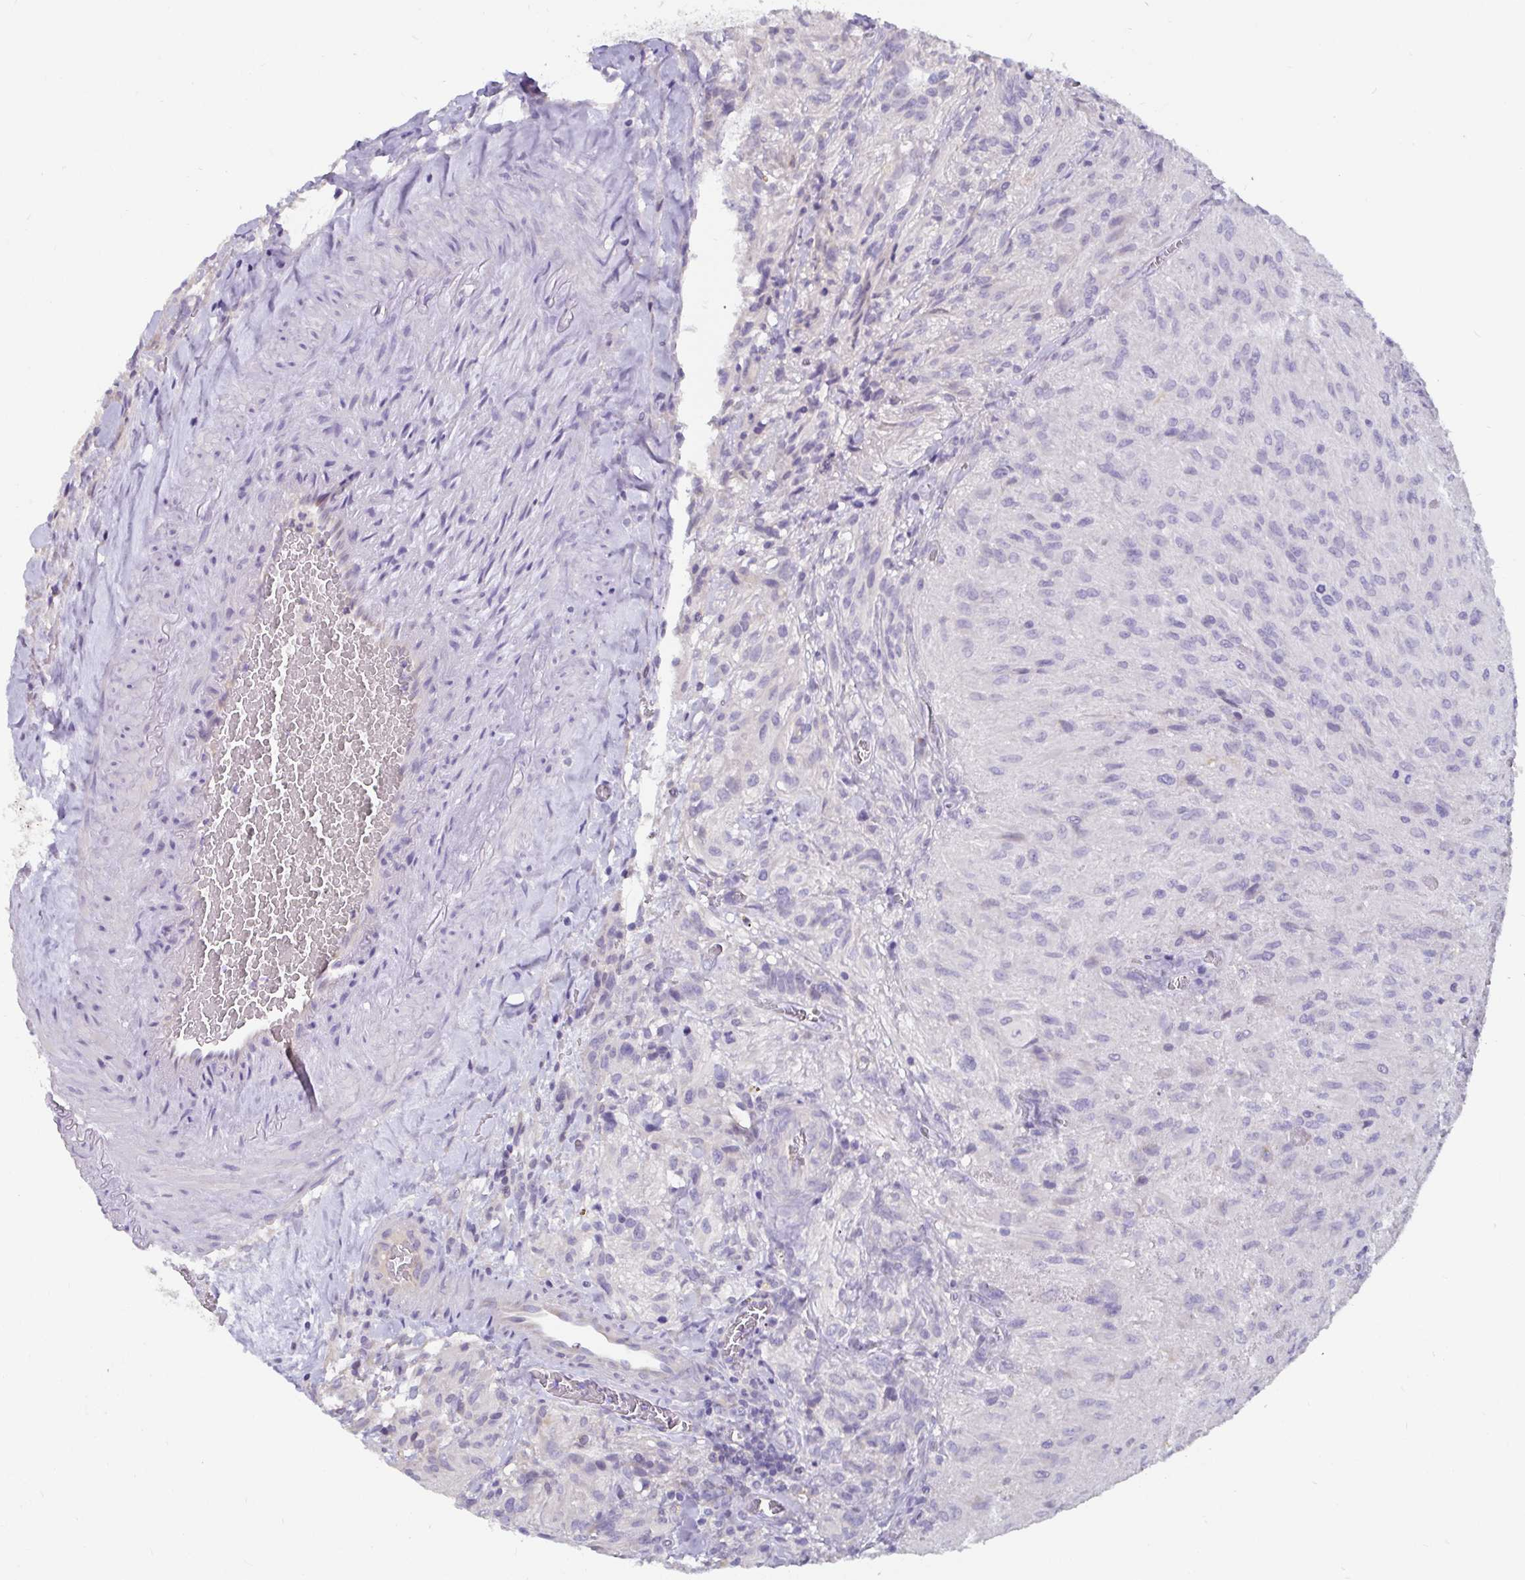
{"staining": {"intensity": "negative", "quantity": "none", "location": "none"}, "tissue": "glioma", "cell_type": "Tumor cells", "image_type": "cancer", "snomed": [{"axis": "morphology", "description": "Glioma, malignant, High grade"}, {"axis": "topography", "description": "Brain"}], "caption": "This is an IHC micrograph of glioma. There is no staining in tumor cells.", "gene": "ADAMTS6", "patient": {"sex": "male", "age": 47}}